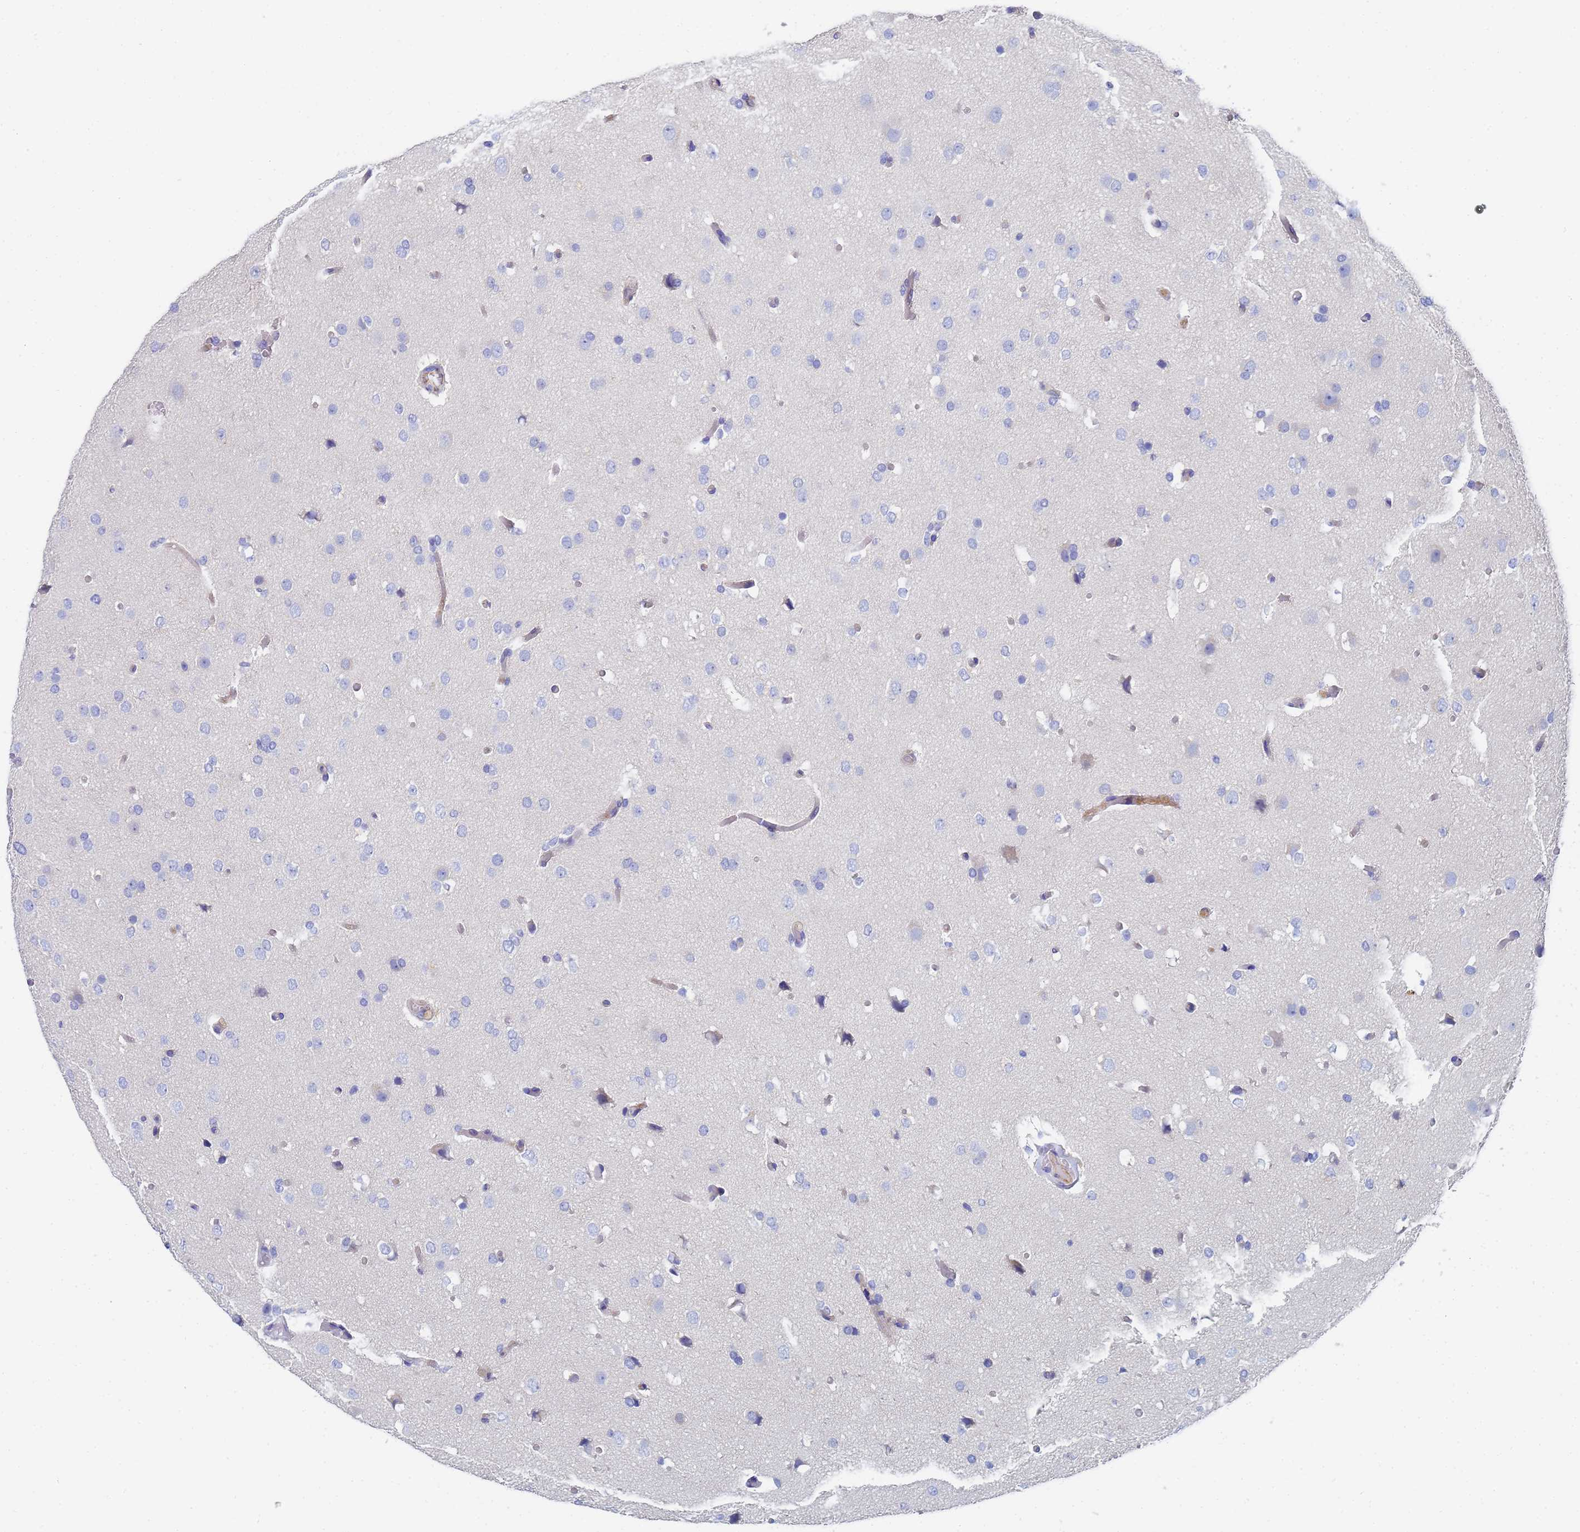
{"staining": {"intensity": "negative", "quantity": "none", "location": "none"}, "tissue": "glioma", "cell_type": "Tumor cells", "image_type": "cancer", "snomed": [{"axis": "morphology", "description": "Glioma, malignant, High grade"}, {"axis": "topography", "description": "Cerebral cortex"}], "caption": "IHC histopathology image of neoplastic tissue: malignant glioma (high-grade) stained with DAB (3,3'-diaminobenzidine) exhibits no significant protein expression in tumor cells.", "gene": "GCHFR", "patient": {"sex": "female", "age": 36}}